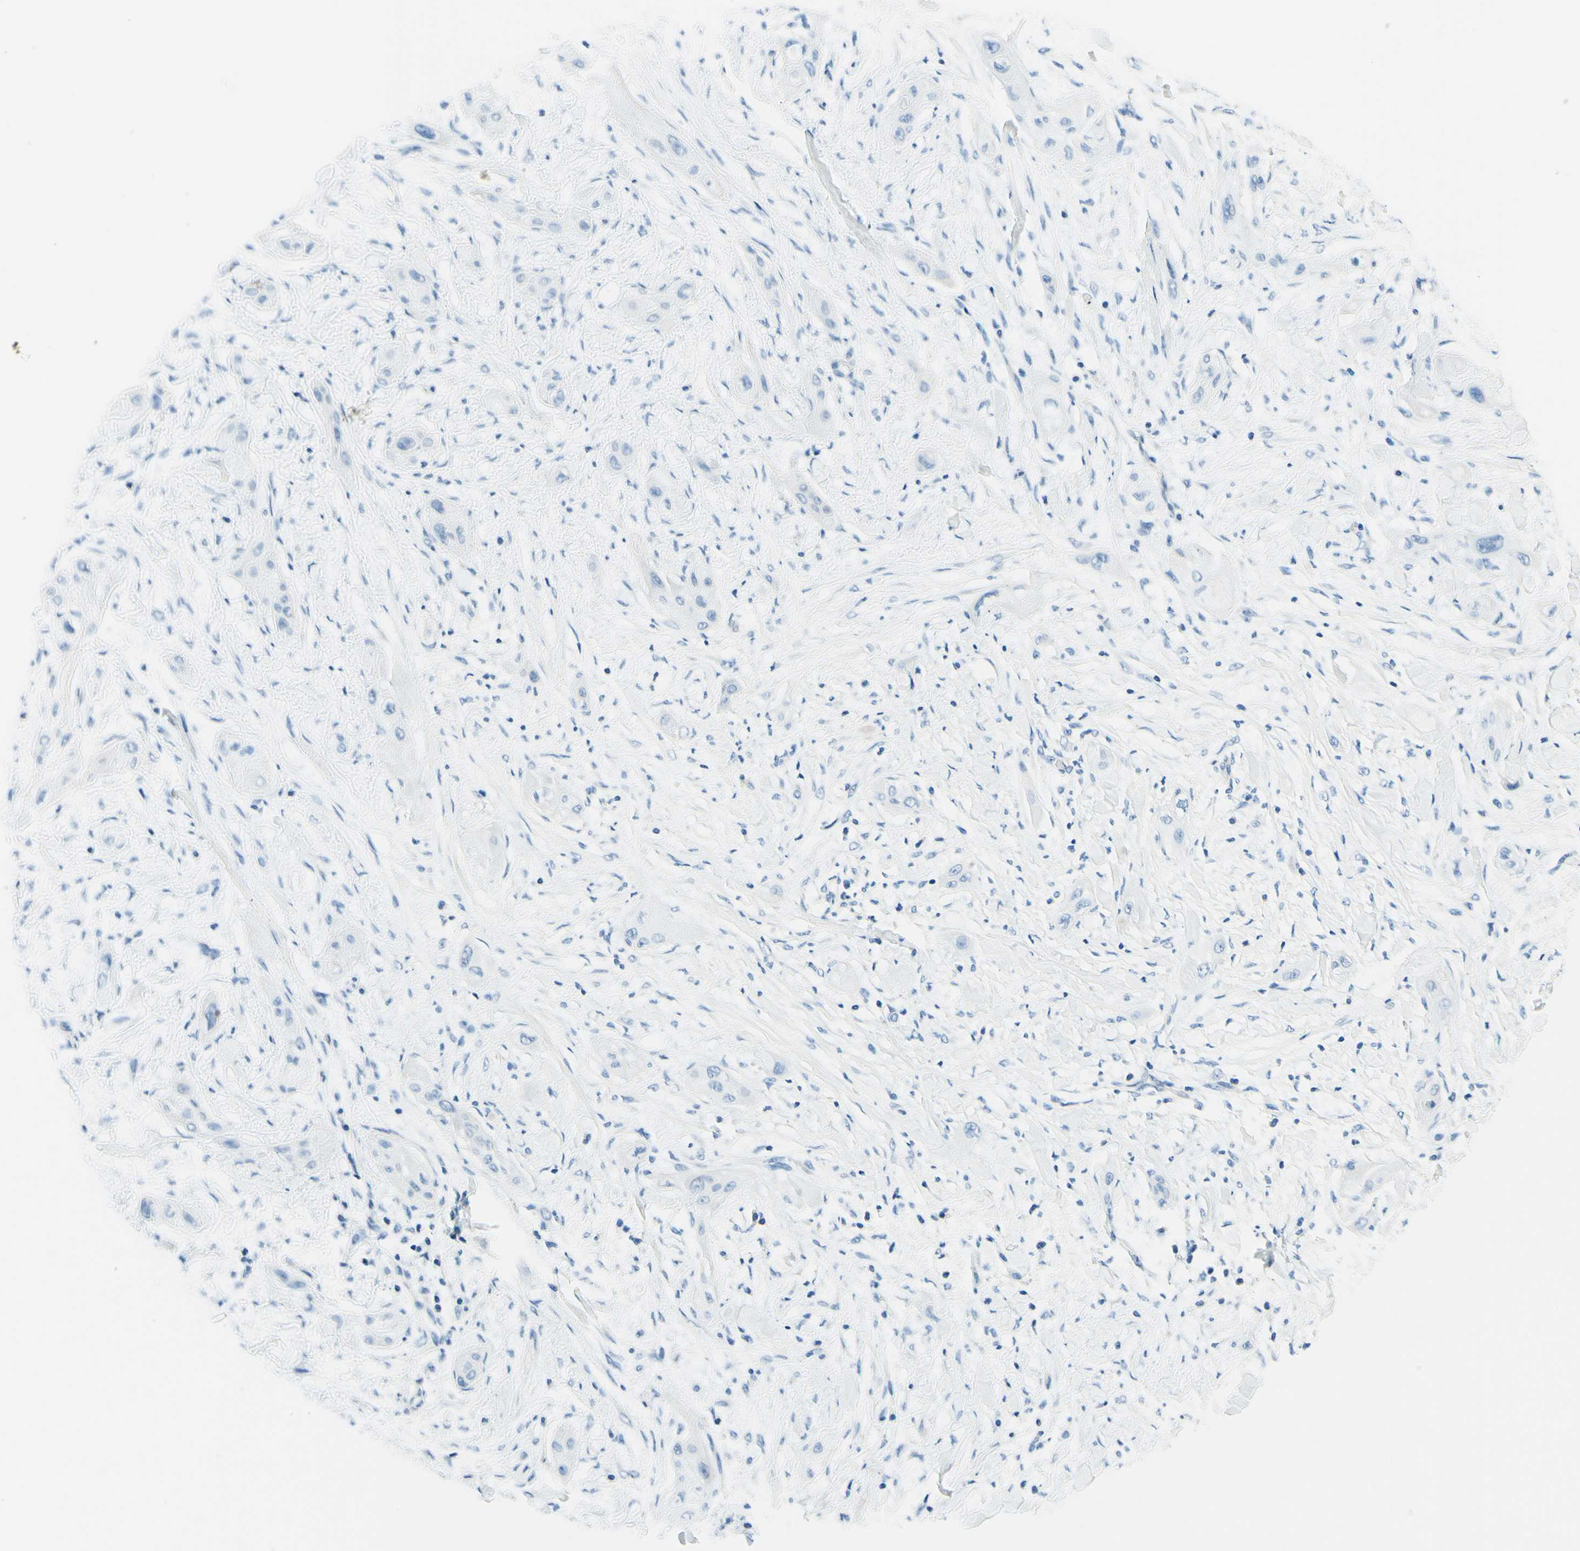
{"staining": {"intensity": "negative", "quantity": "none", "location": "none"}, "tissue": "lung cancer", "cell_type": "Tumor cells", "image_type": "cancer", "snomed": [{"axis": "morphology", "description": "Squamous cell carcinoma, NOS"}, {"axis": "topography", "description": "Lung"}], "caption": "There is no significant expression in tumor cells of squamous cell carcinoma (lung).", "gene": "PASD1", "patient": {"sex": "female", "age": 47}}